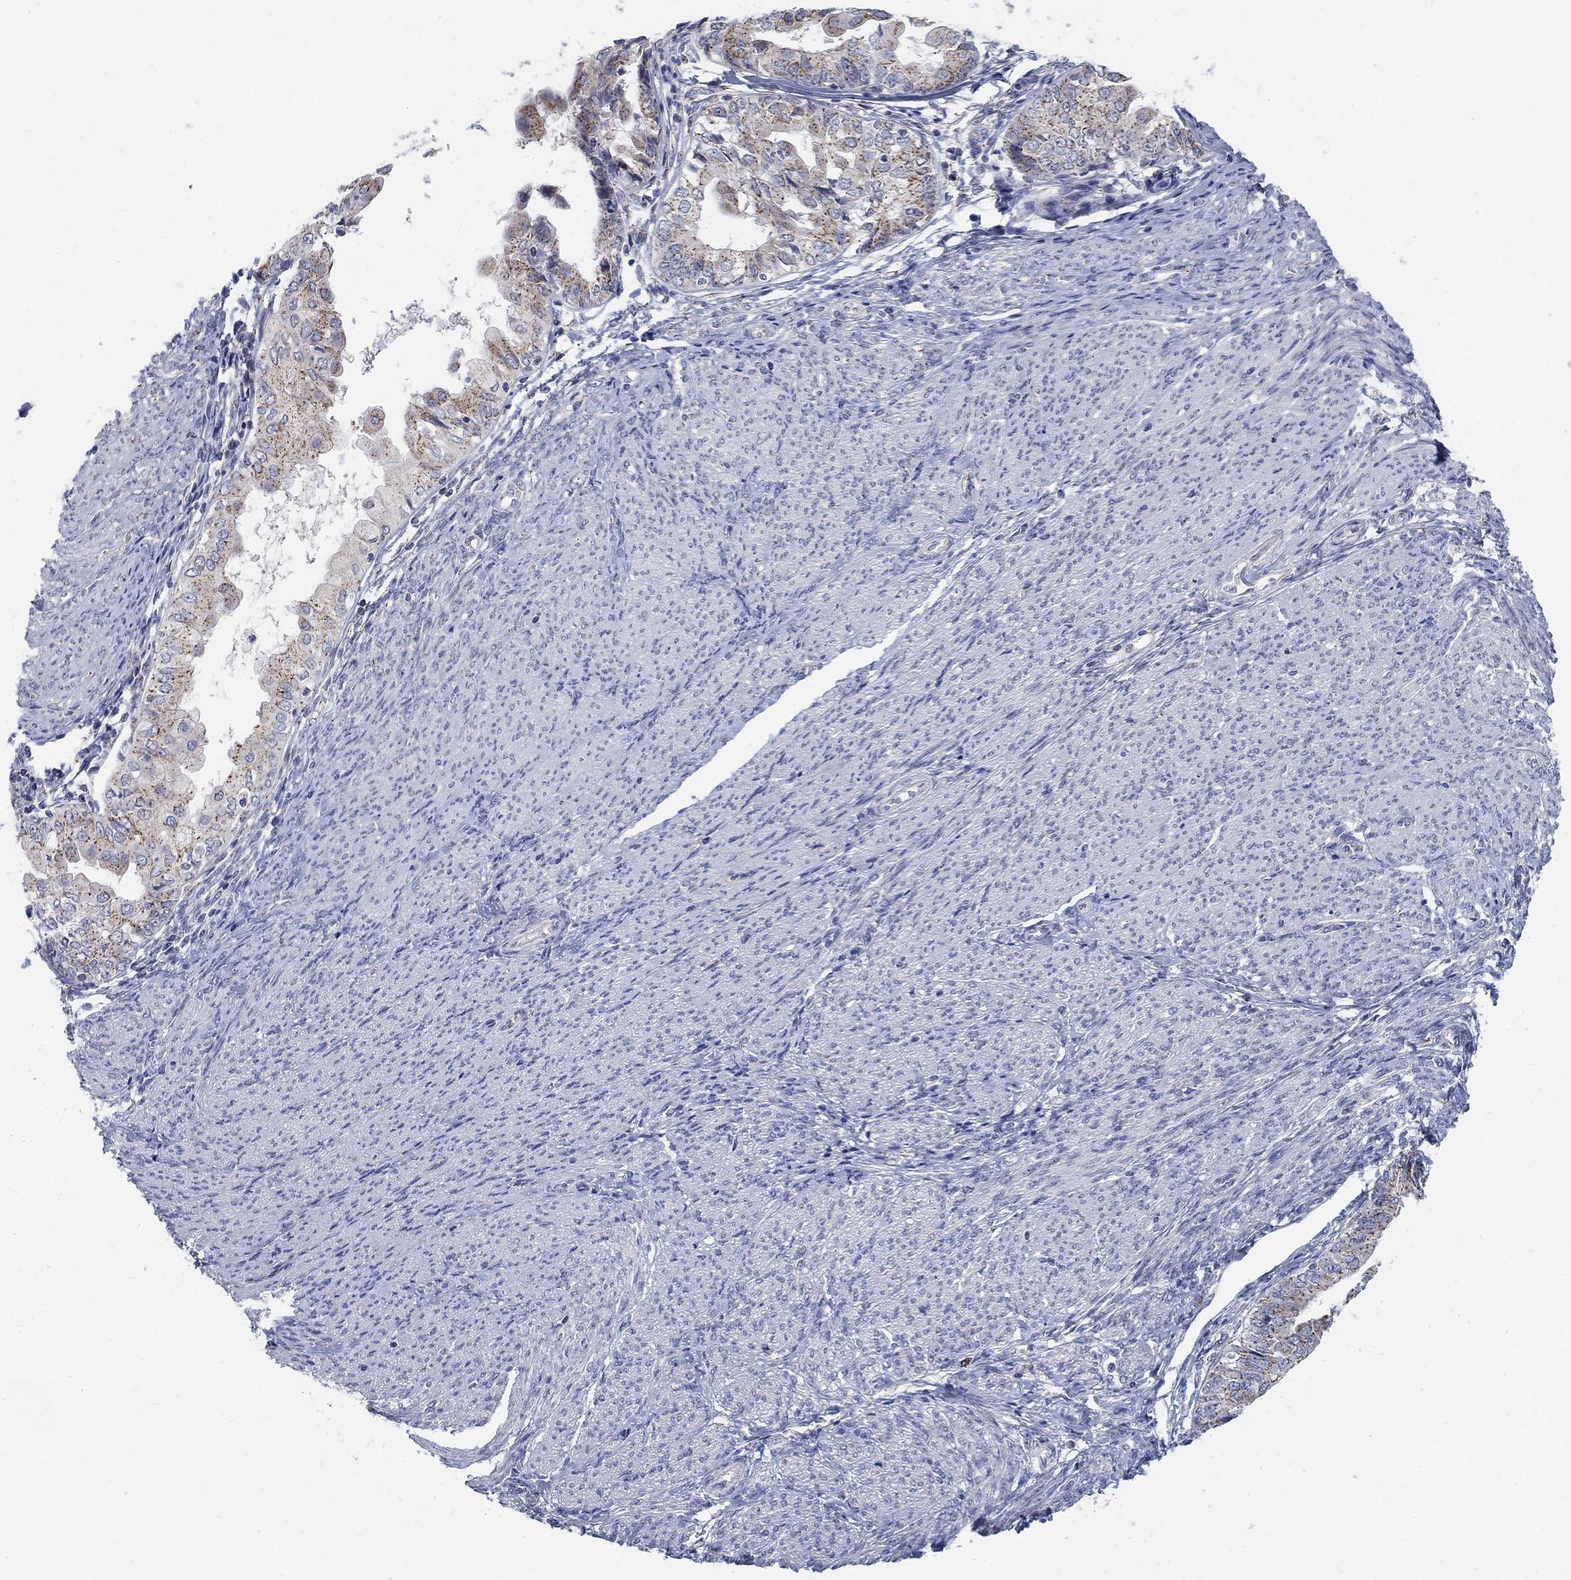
{"staining": {"intensity": "moderate", "quantity": "<25%", "location": "cytoplasmic/membranous"}, "tissue": "endometrial cancer", "cell_type": "Tumor cells", "image_type": "cancer", "snomed": [{"axis": "morphology", "description": "Adenocarcinoma, NOS"}, {"axis": "topography", "description": "Endometrium"}], "caption": "Human adenocarcinoma (endometrial) stained with a protein marker reveals moderate staining in tumor cells.", "gene": "PANK3", "patient": {"sex": "female", "age": 68}}